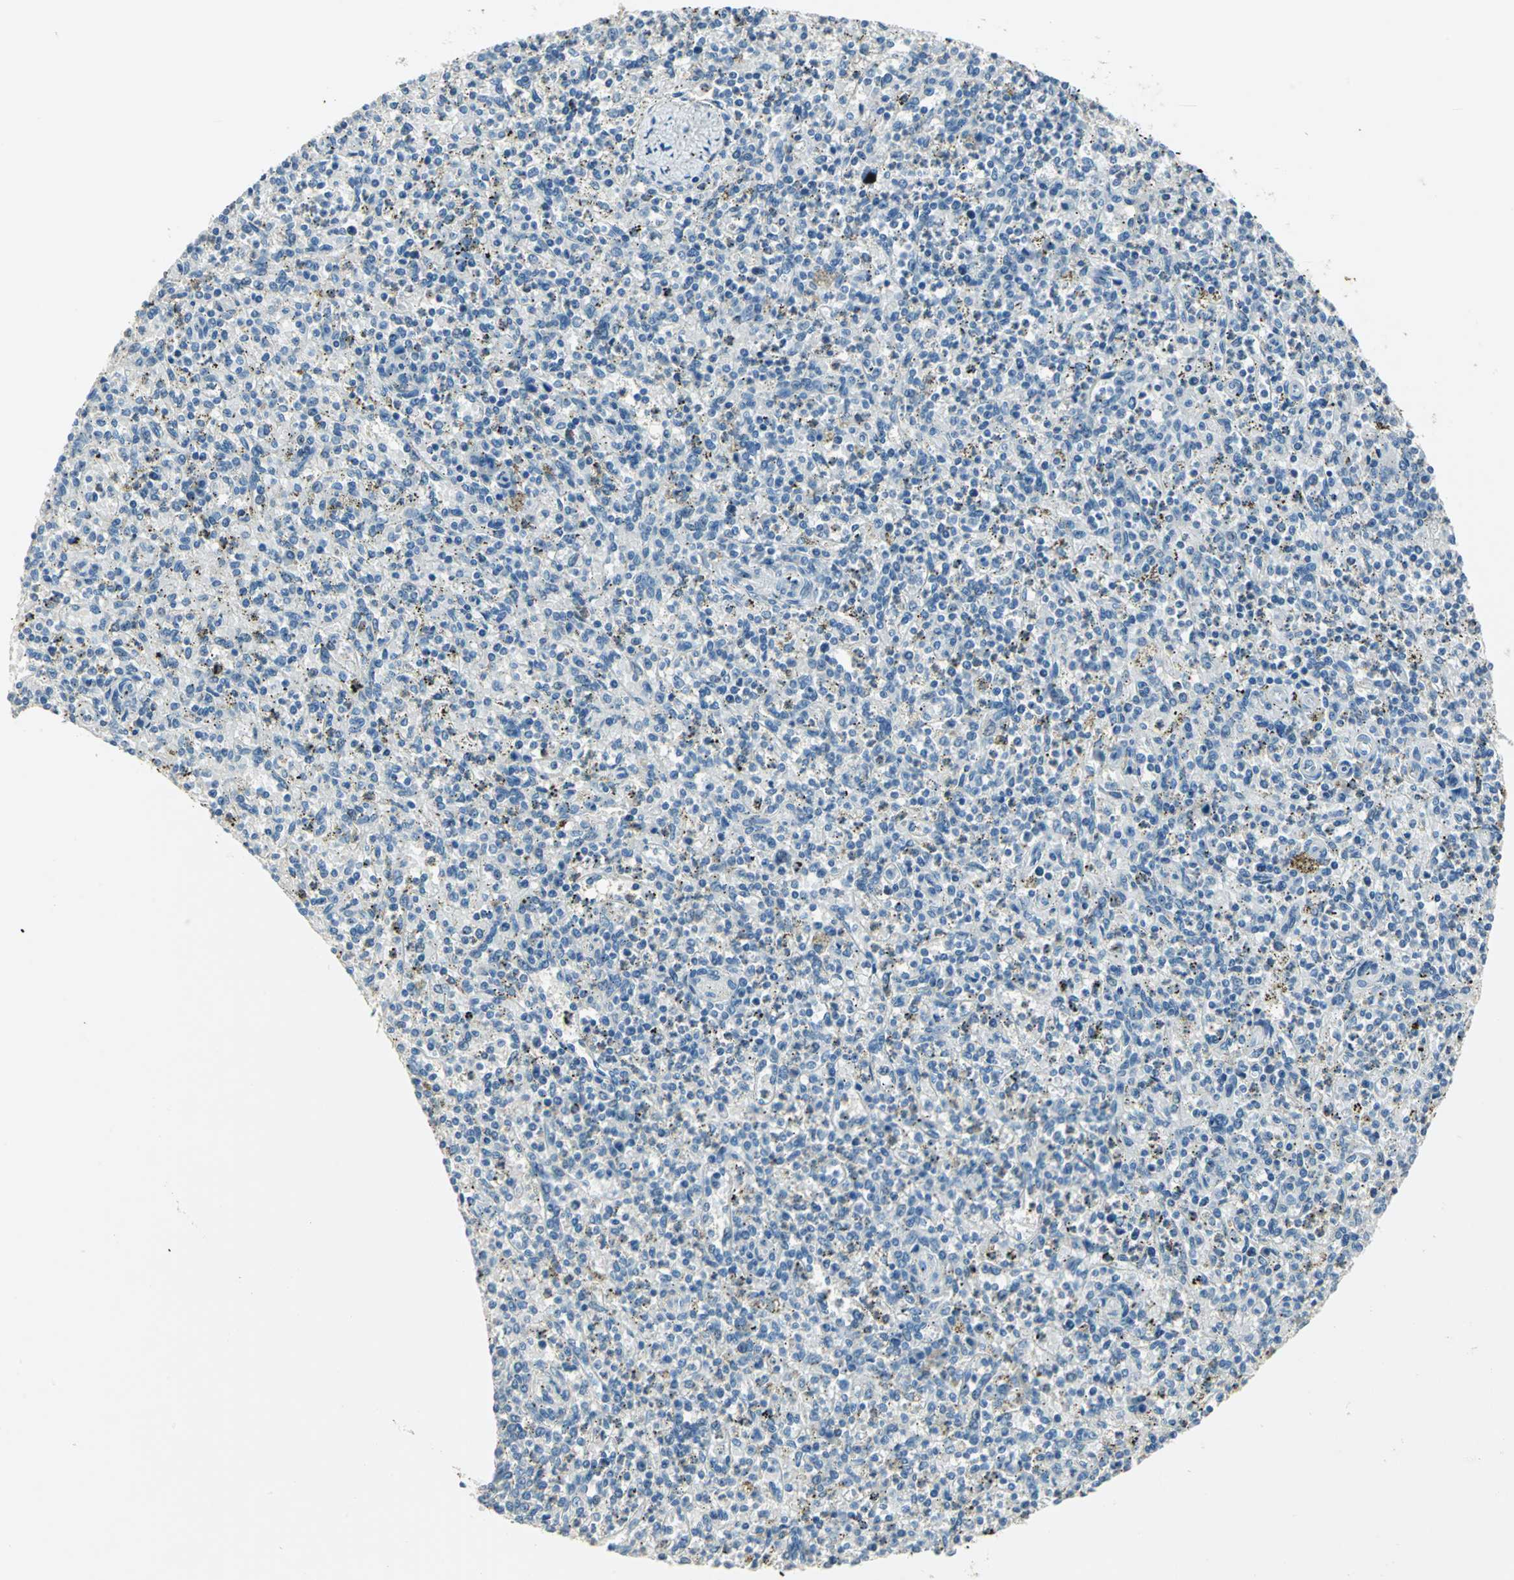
{"staining": {"intensity": "negative", "quantity": "none", "location": "none"}, "tissue": "spleen", "cell_type": "Cells in red pulp", "image_type": "normal", "snomed": [{"axis": "morphology", "description": "Normal tissue, NOS"}, {"axis": "topography", "description": "Spleen"}], "caption": "Immunohistochemistry image of benign spleen: spleen stained with DAB displays no significant protein positivity in cells in red pulp.", "gene": "UCHL1", "patient": {"sex": "male", "age": 72}}